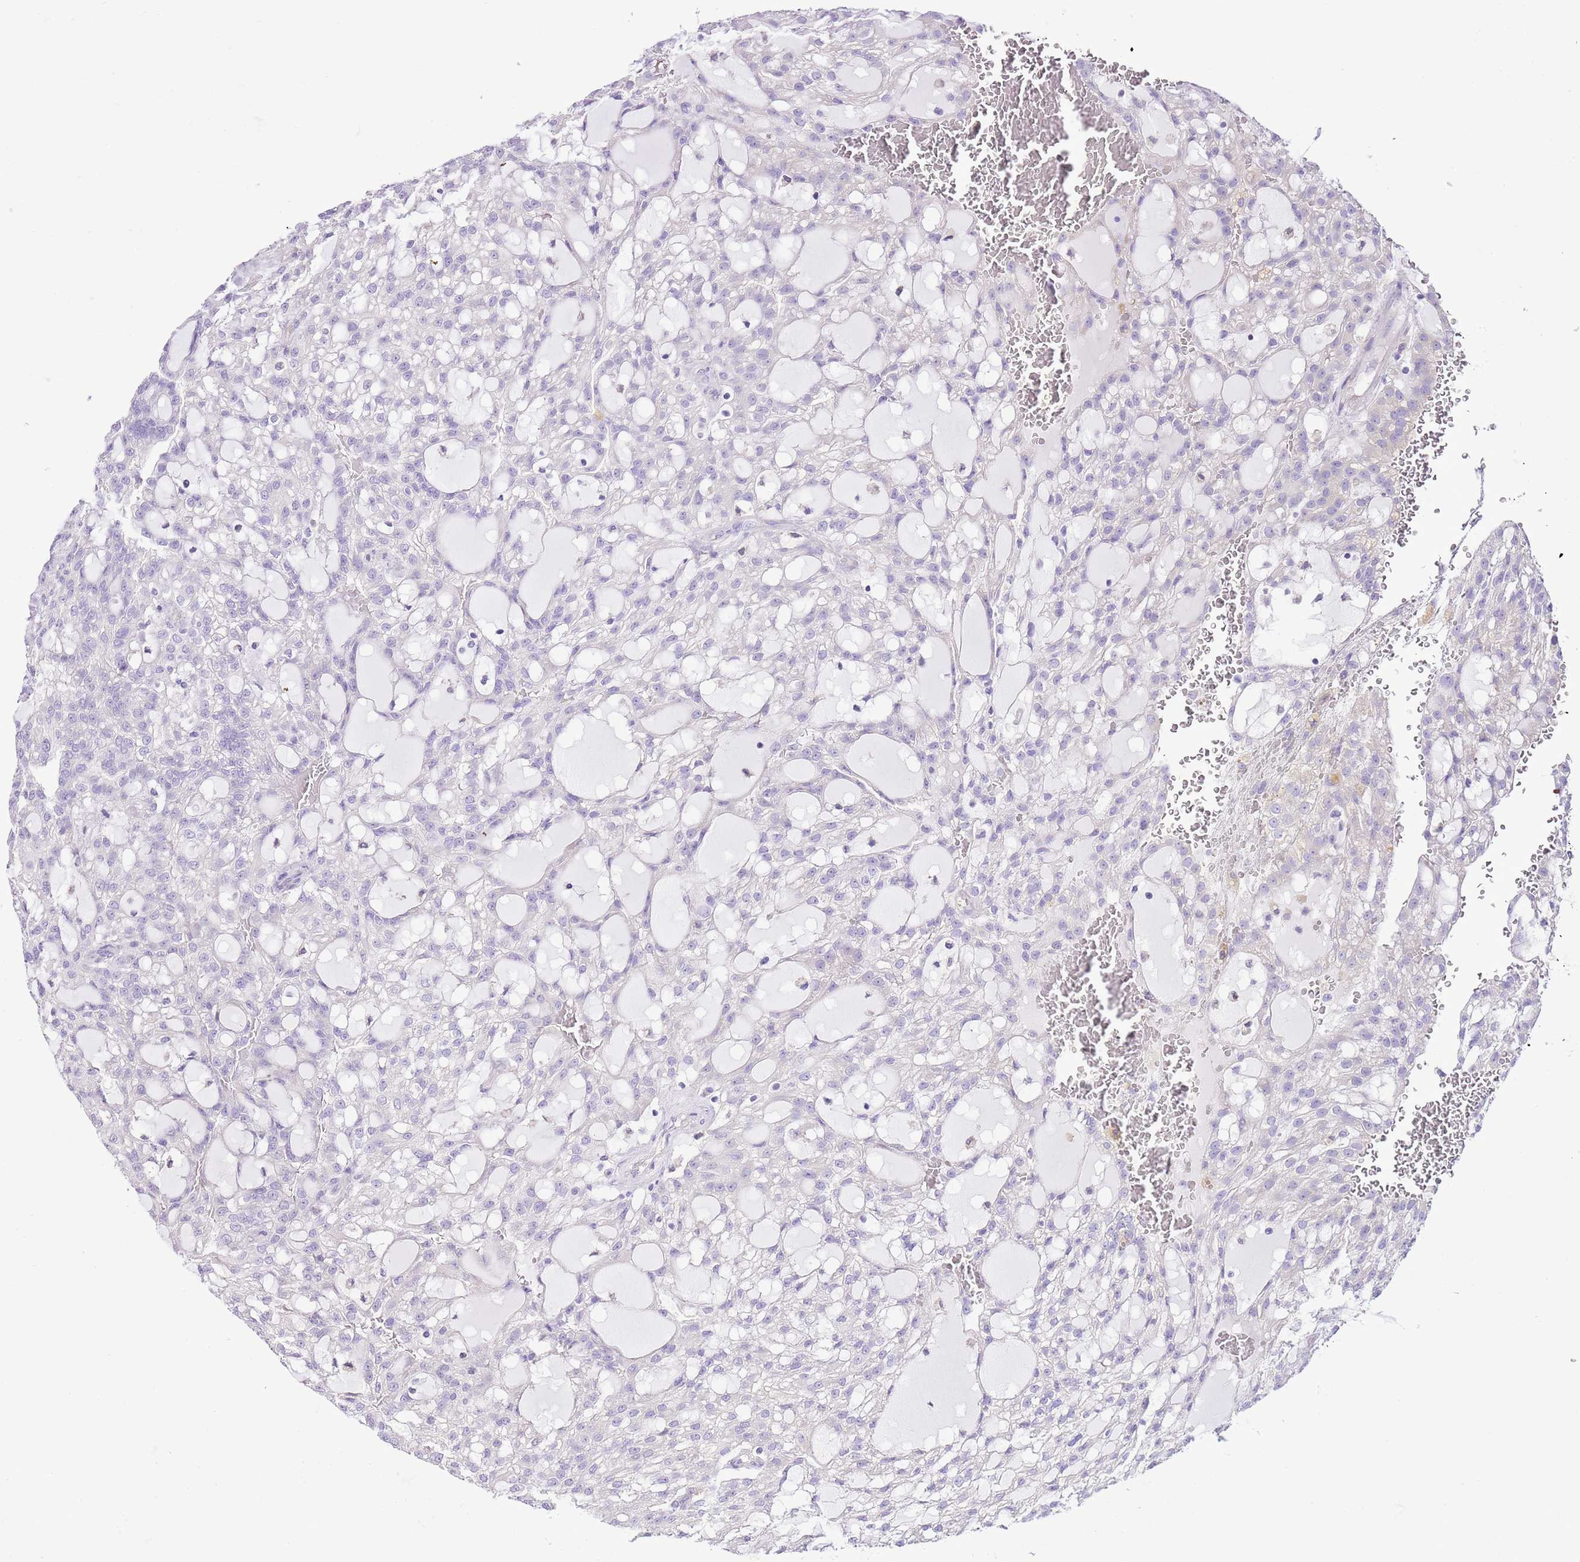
{"staining": {"intensity": "negative", "quantity": "none", "location": "none"}, "tissue": "renal cancer", "cell_type": "Tumor cells", "image_type": "cancer", "snomed": [{"axis": "morphology", "description": "Adenocarcinoma, NOS"}, {"axis": "topography", "description": "Kidney"}], "caption": "This photomicrograph is of adenocarcinoma (renal) stained with immunohistochemistry (IHC) to label a protein in brown with the nuclei are counter-stained blue. There is no positivity in tumor cells.", "gene": "AAR2", "patient": {"sex": "male", "age": 63}}